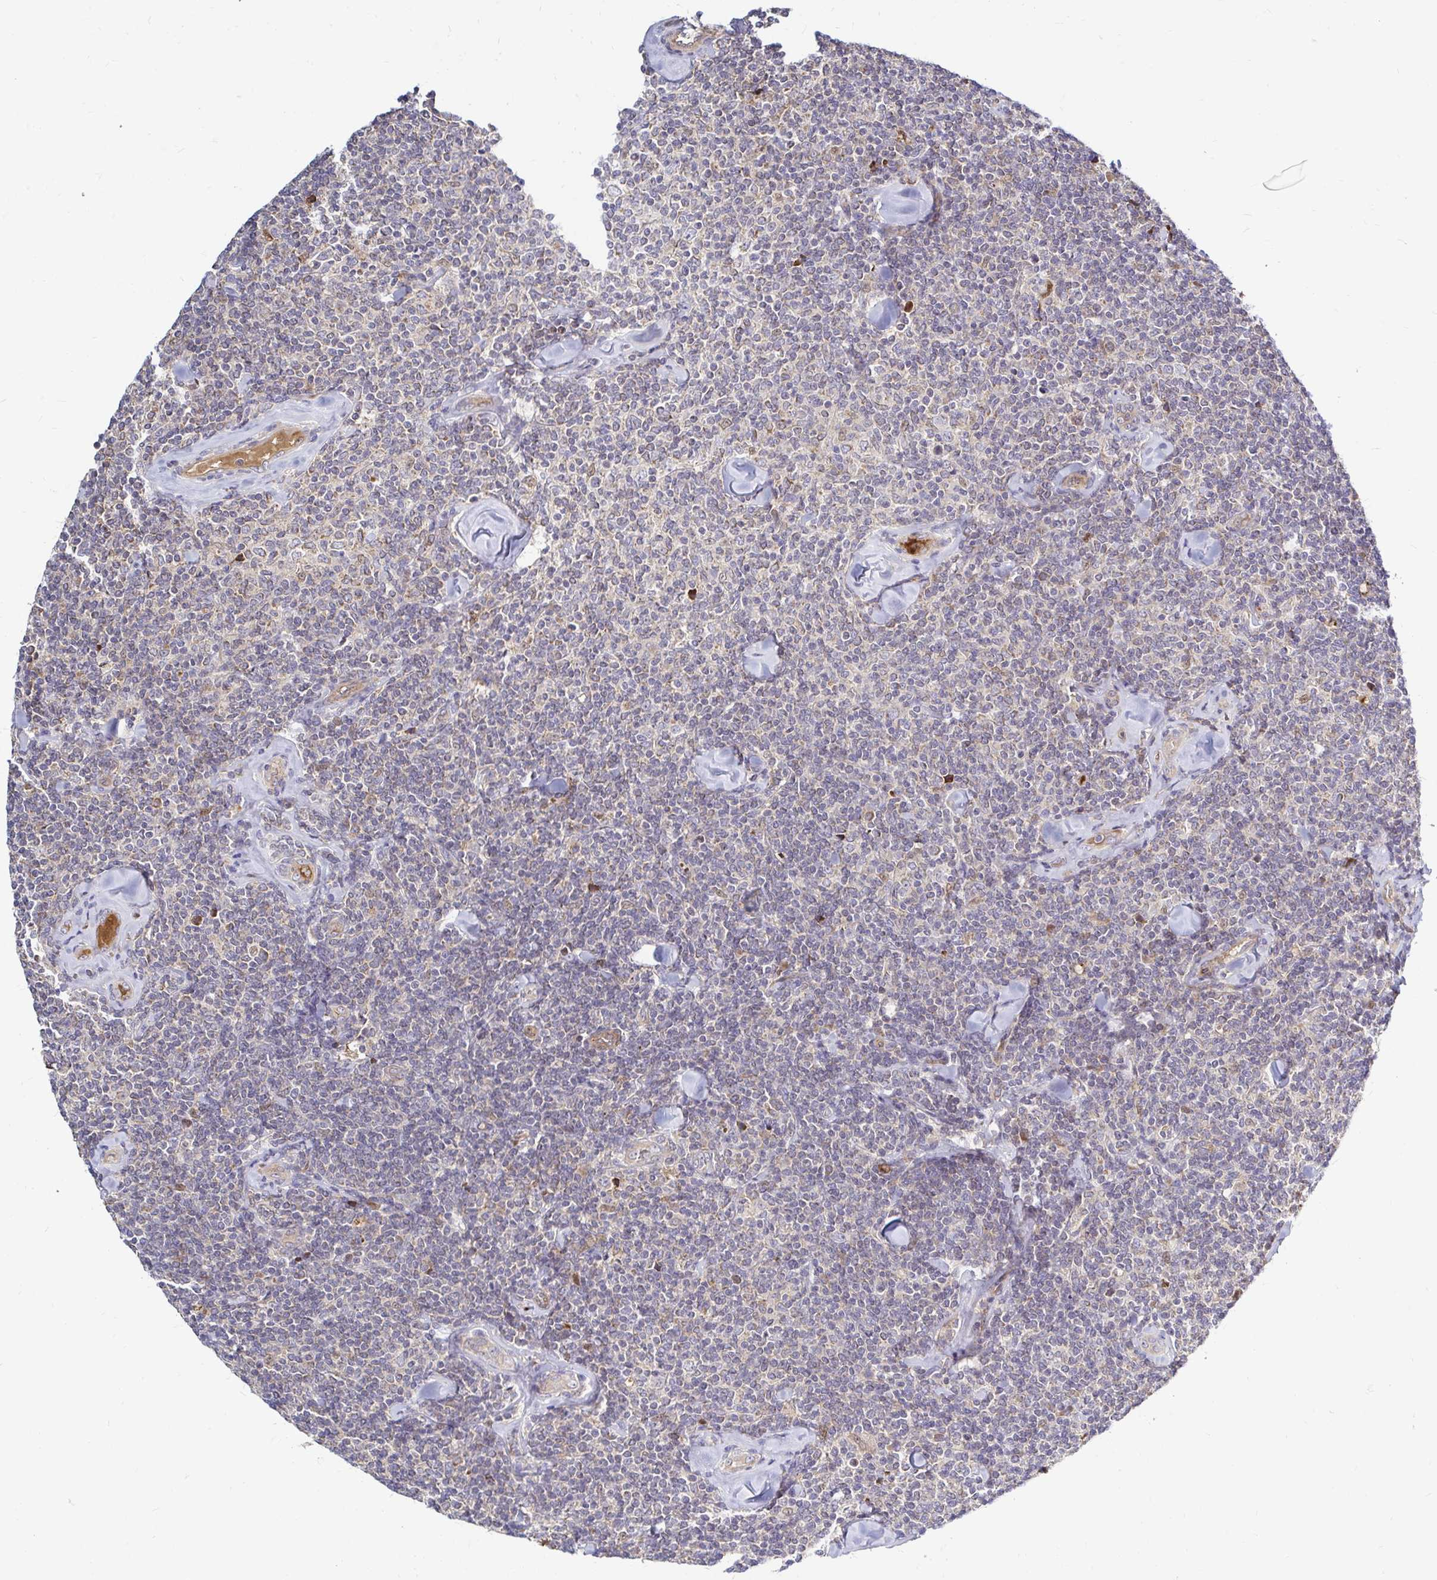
{"staining": {"intensity": "negative", "quantity": "none", "location": "none"}, "tissue": "lymphoma", "cell_type": "Tumor cells", "image_type": "cancer", "snomed": [{"axis": "morphology", "description": "Malignant lymphoma, non-Hodgkin's type, Low grade"}, {"axis": "topography", "description": "Lymph node"}], "caption": "Protein analysis of lymphoma reveals no significant positivity in tumor cells.", "gene": "ARHGEF37", "patient": {"sex": "female", "age": 56}}